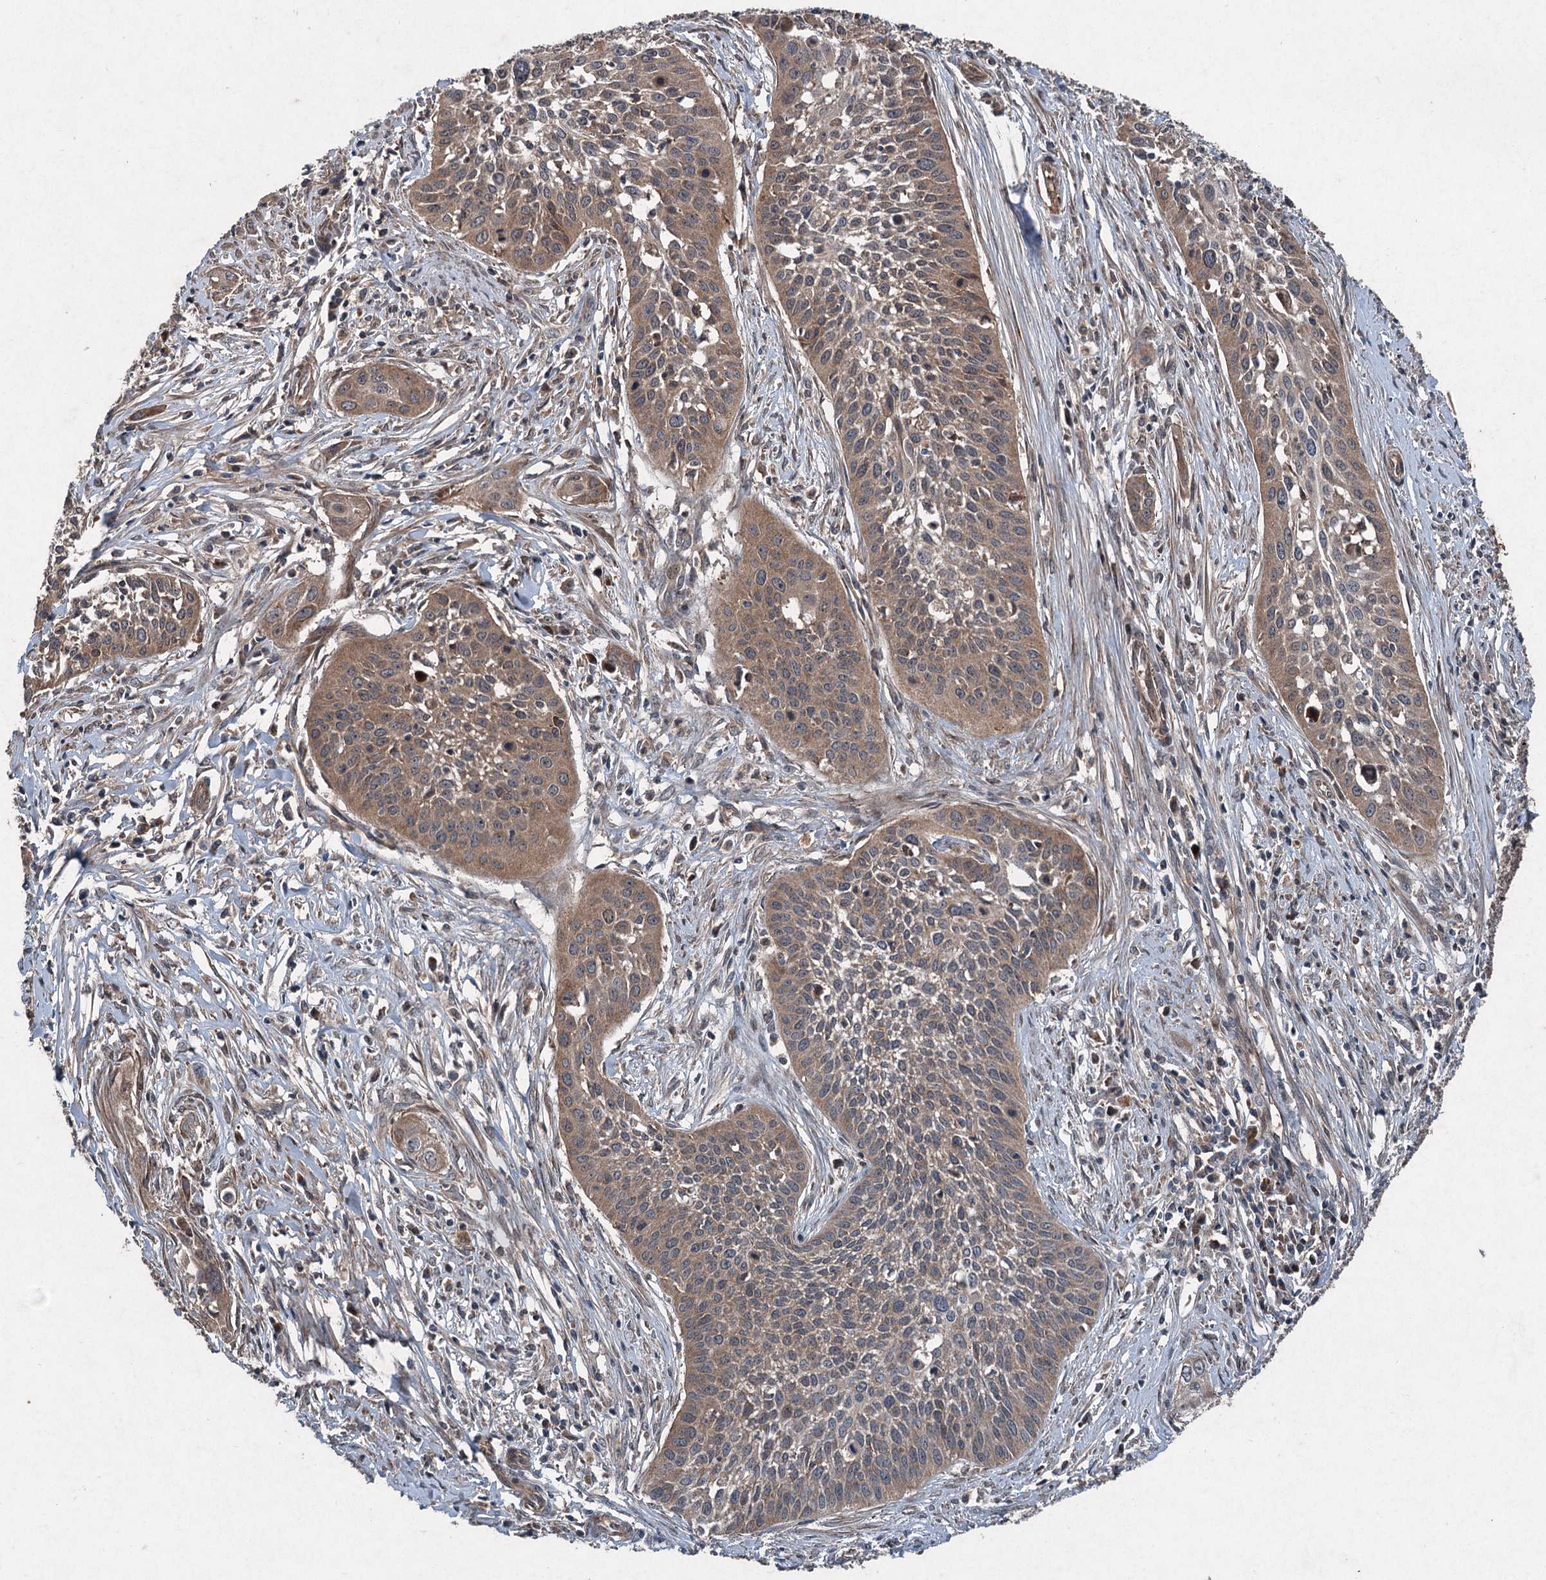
{"staining": {"intensity": "weak", "quantity": "25%-75%", "location": "cytoplasmic/membranous"}, "tissue": "cervical cancer", "cell_type": "Tumor cells", "image_type": "cancer", "snomed": [{"axis": "morphology", "description": "Squamous cell carcinoma, NOS"}, {"axis": "topography", "description": "Cervix"}], "caption": "Immunohistochemistry (IHC) photomicrograph of human cervical cancer stained for a protein (brown), which displays low levels of weak cytoplasmic/membranous expression in about 25%-75% of tumor cells.", "gene": "ALAS1", "patient": {"sex": "female", "age": 34}}